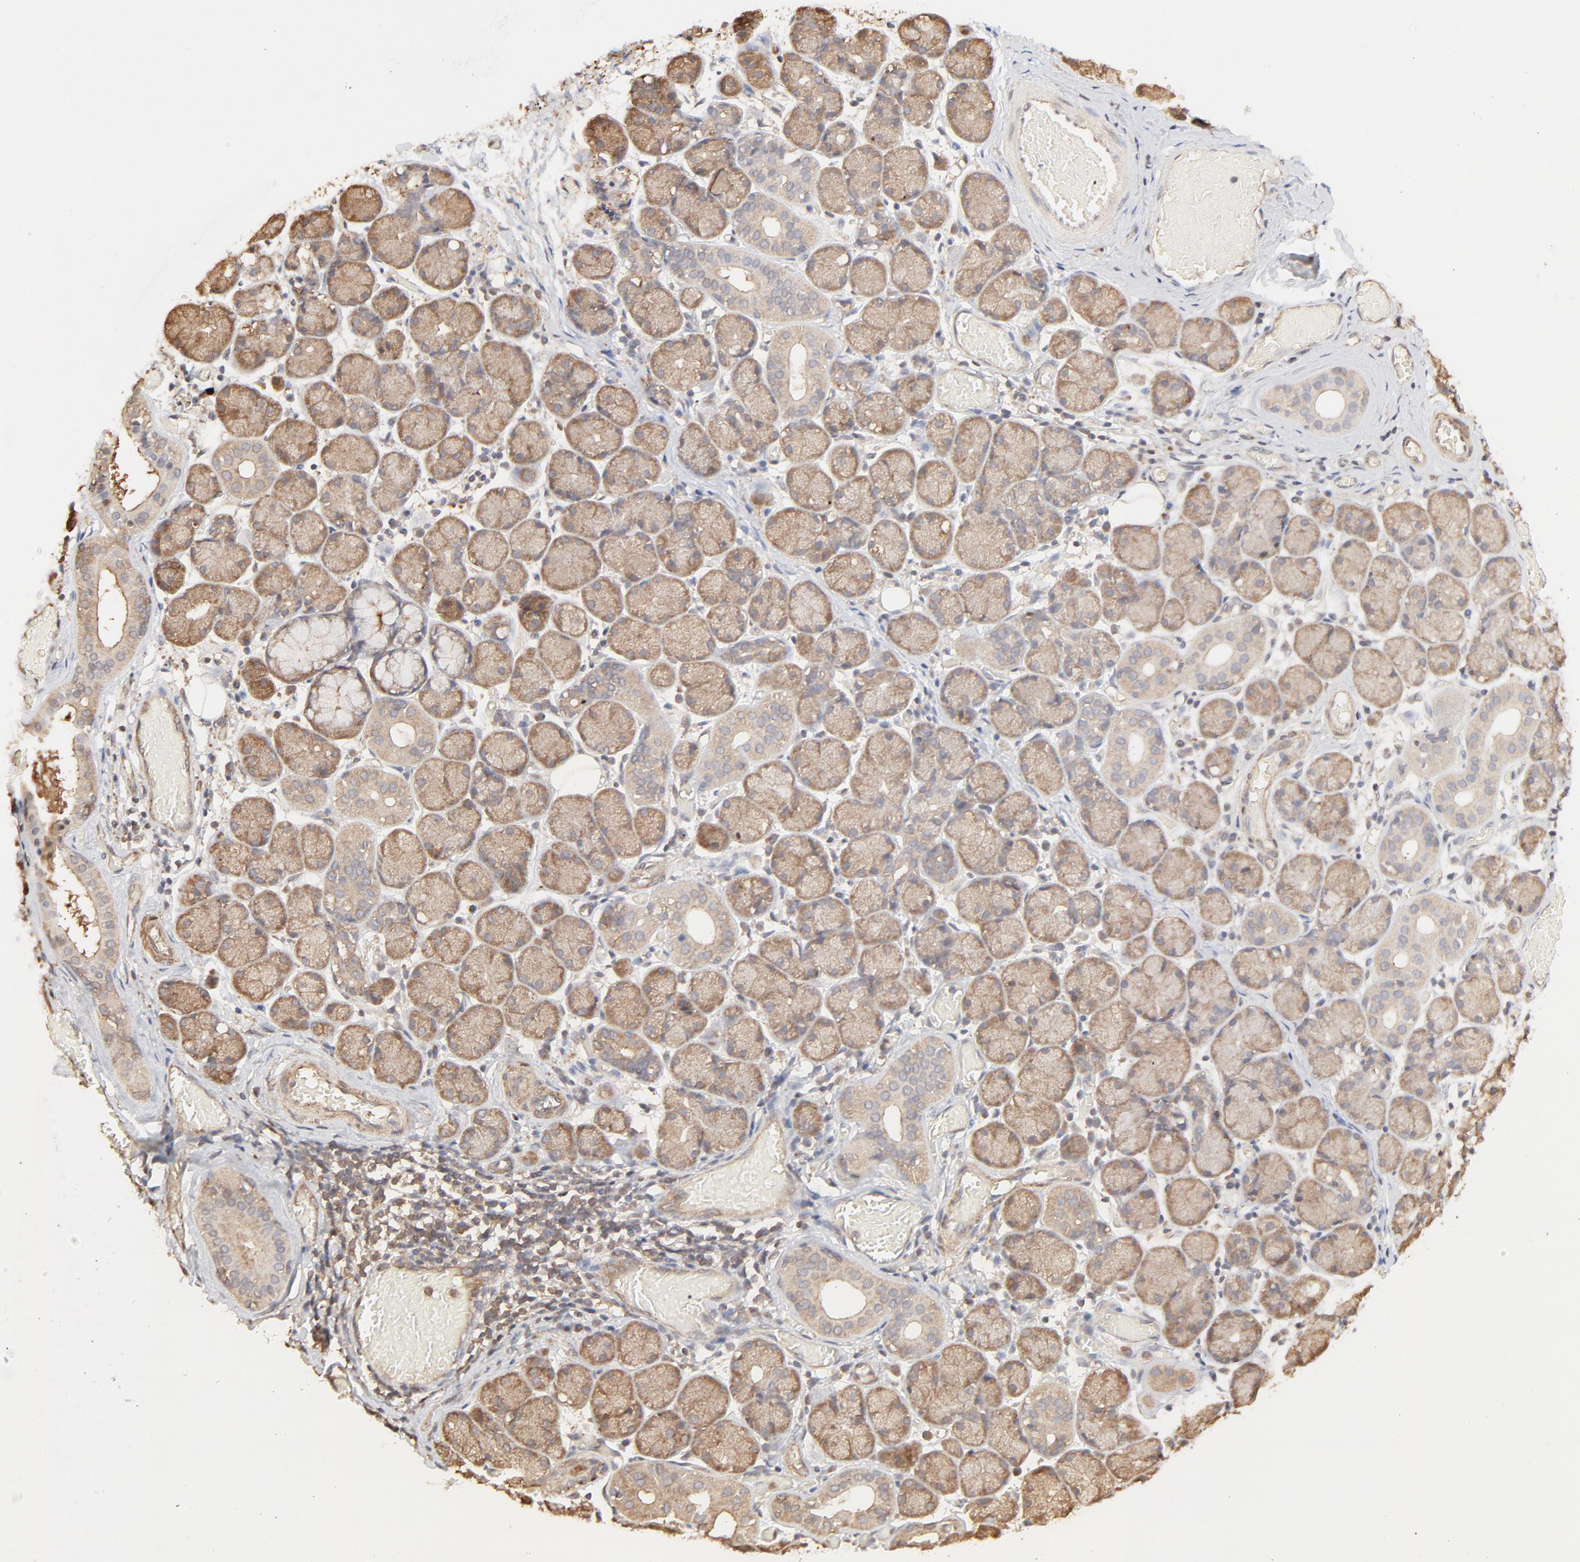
{"staining": {"intensity": "moderate", "quantity": ">75%", "location": "cytoplasmic/membranous"}, "tissue": "salivary gland", "cell_type": "Glandular cells", "image_type": "normal", "snomed": [{"axis": "morphology", "description": "Normal tissue, NOS"}, {"axis": "topography", "description": "Salivary gland"}], "caption": "This image reveals IHC staining of benign salivary gland, with medium moderate cytoplasmic/membranous staining in approximately >75% of glandular cells.", "gene": "PPP2CA", "patient": {"sex": "female", "age": 24}}